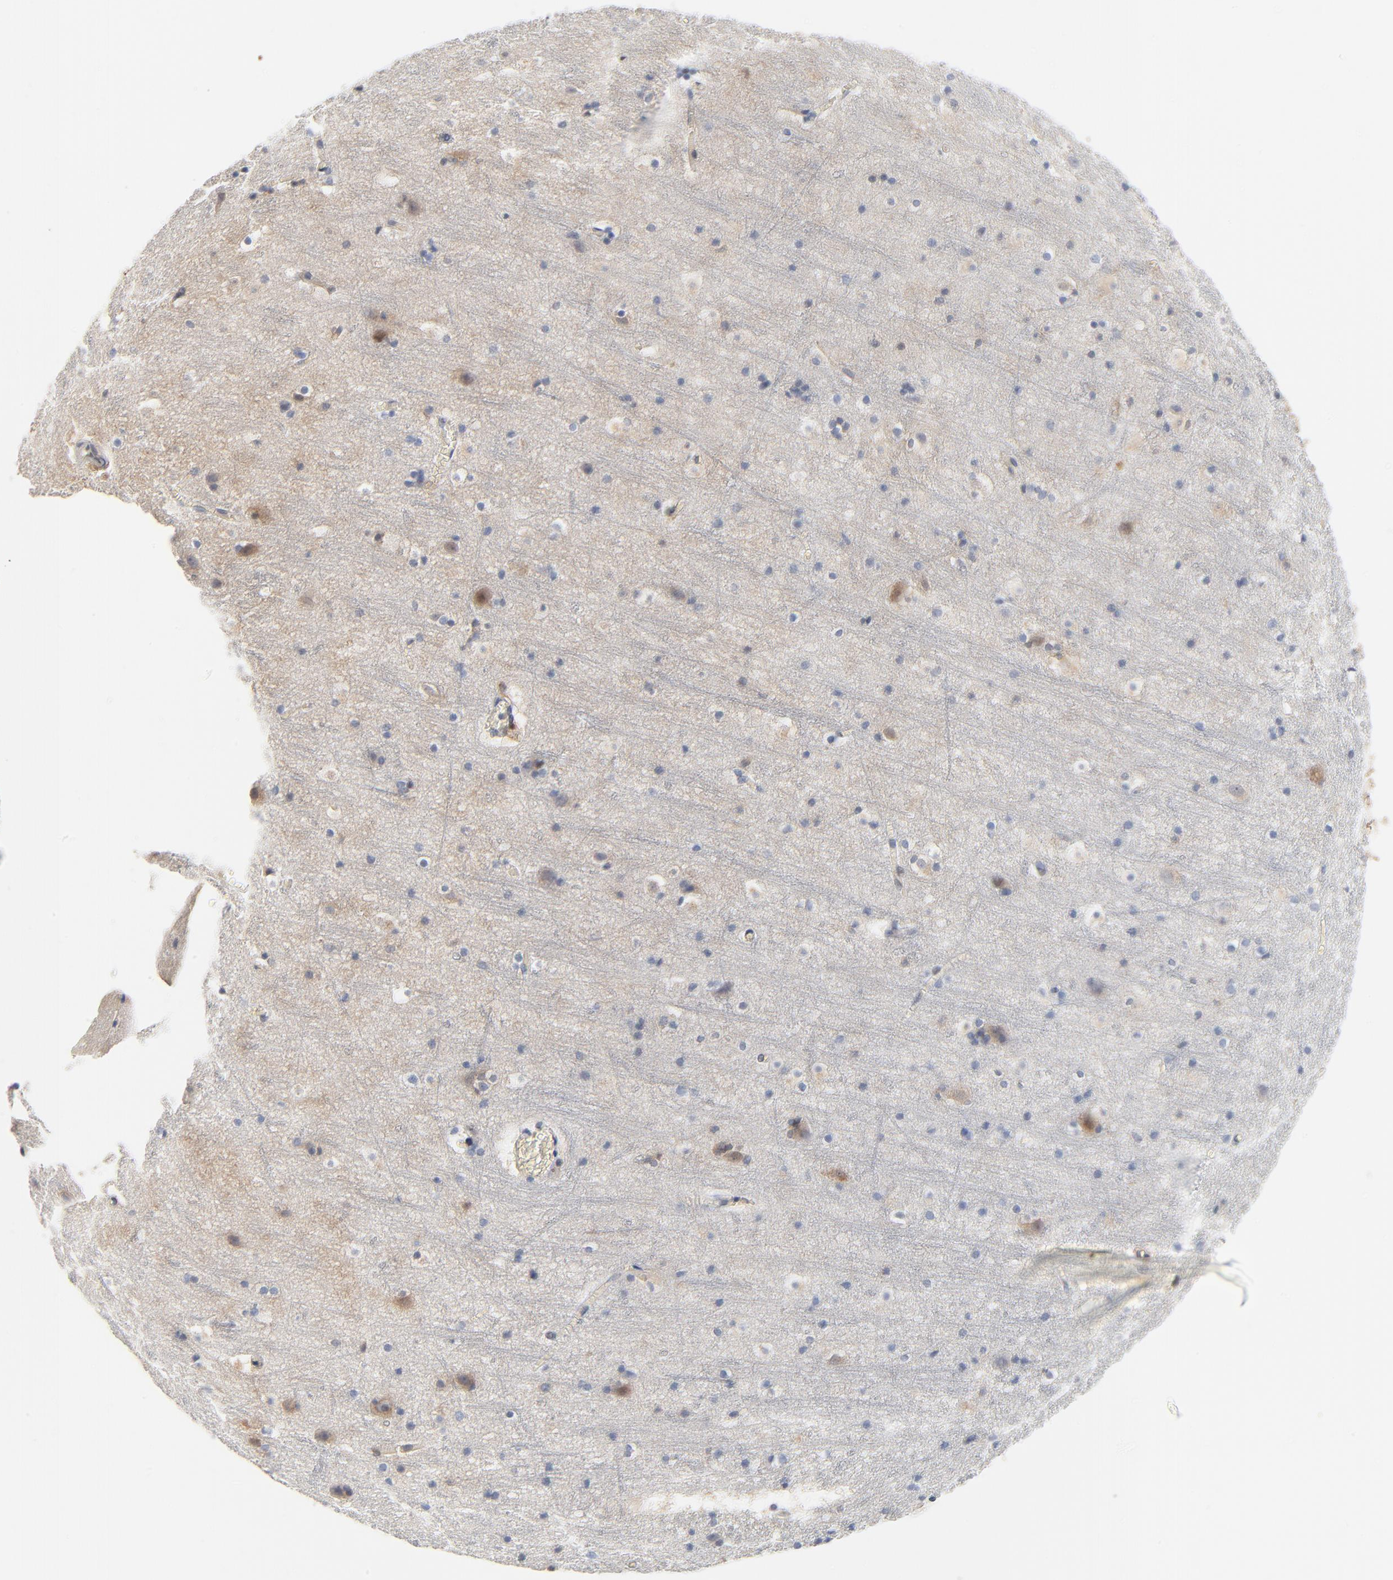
{"staining": {"intensity": "negative", "quantity": "none", "location": "none"}, "tissue": "cerebral cortex", "cell_type": "Endothelial cells", "image_type": "normal", "snomed": [{"axis": "morphology", "description": "Normal tissue, NOS"}, {"axis": "topography", "description": "Cerebral cortex"}], "caption": "IHC of normal cerebral cortex exhibits no expression in endothelial cells. (Brightfield microscopy of DAB IHC at high magnification).", "gene": "EPCAM", "patient": {"sex": "male", "age": 45}}